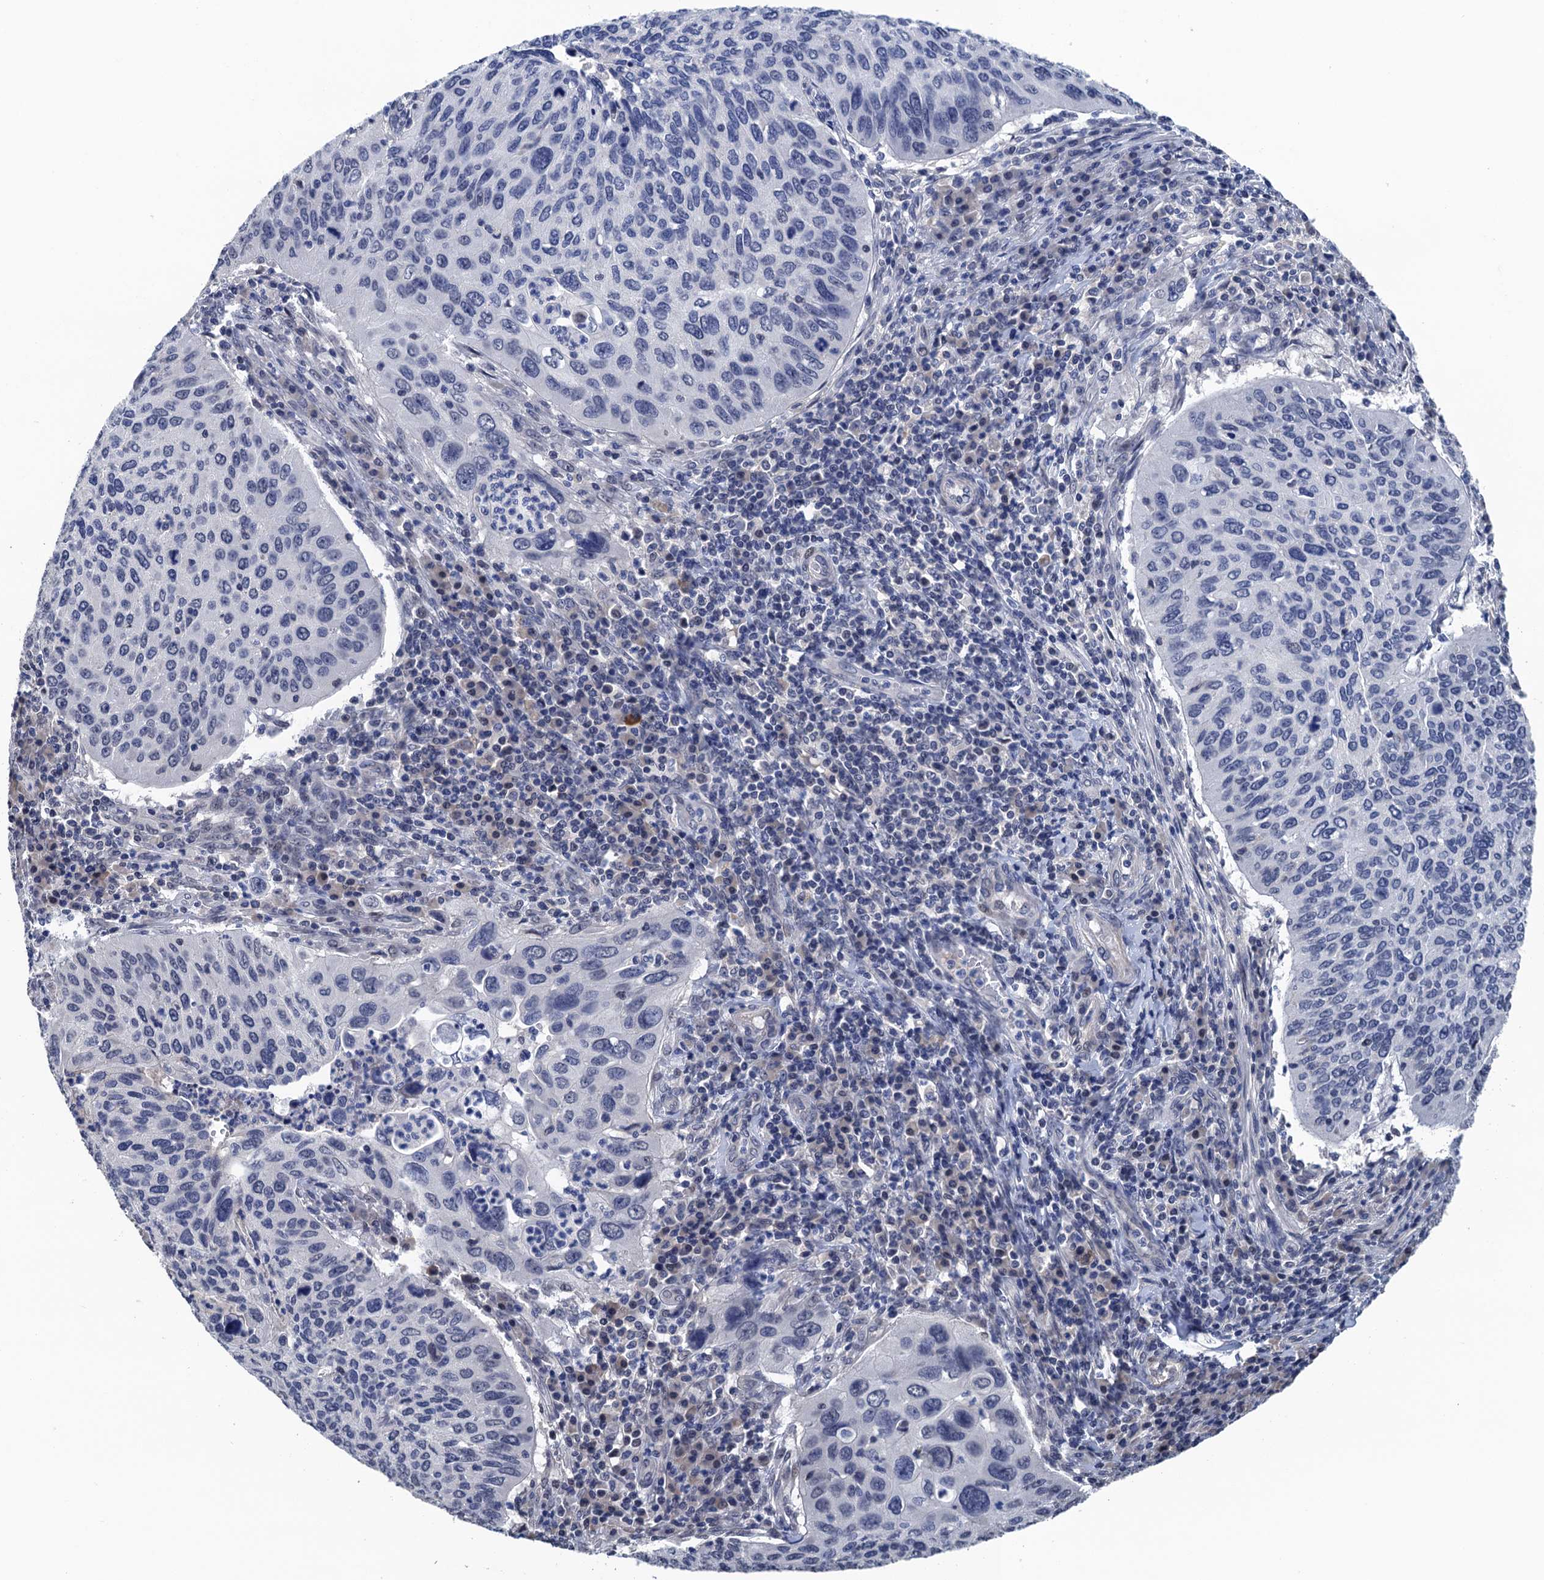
{"staining": {"intensity": "negative", "quantity": "none", "location": "none"}, "tissue": "cervical cancer", "cell_type": "Tumor cells", "image_type": "cancer", "snomed": [{"axis": "morphology", "description": "Squamous cell carcinoma, NOS"}, {"axis": "topography", "description": "Cervix"}], "caption": "IHC photomicrograph of neoplastic tissue: cervical squamous cell carcinoma stained with DAB reveals no significant protein expression in tumor cells. Nuclei are stained in blue.", "gene": "ART5", "patient": {"sex": "female", "age": 38}}